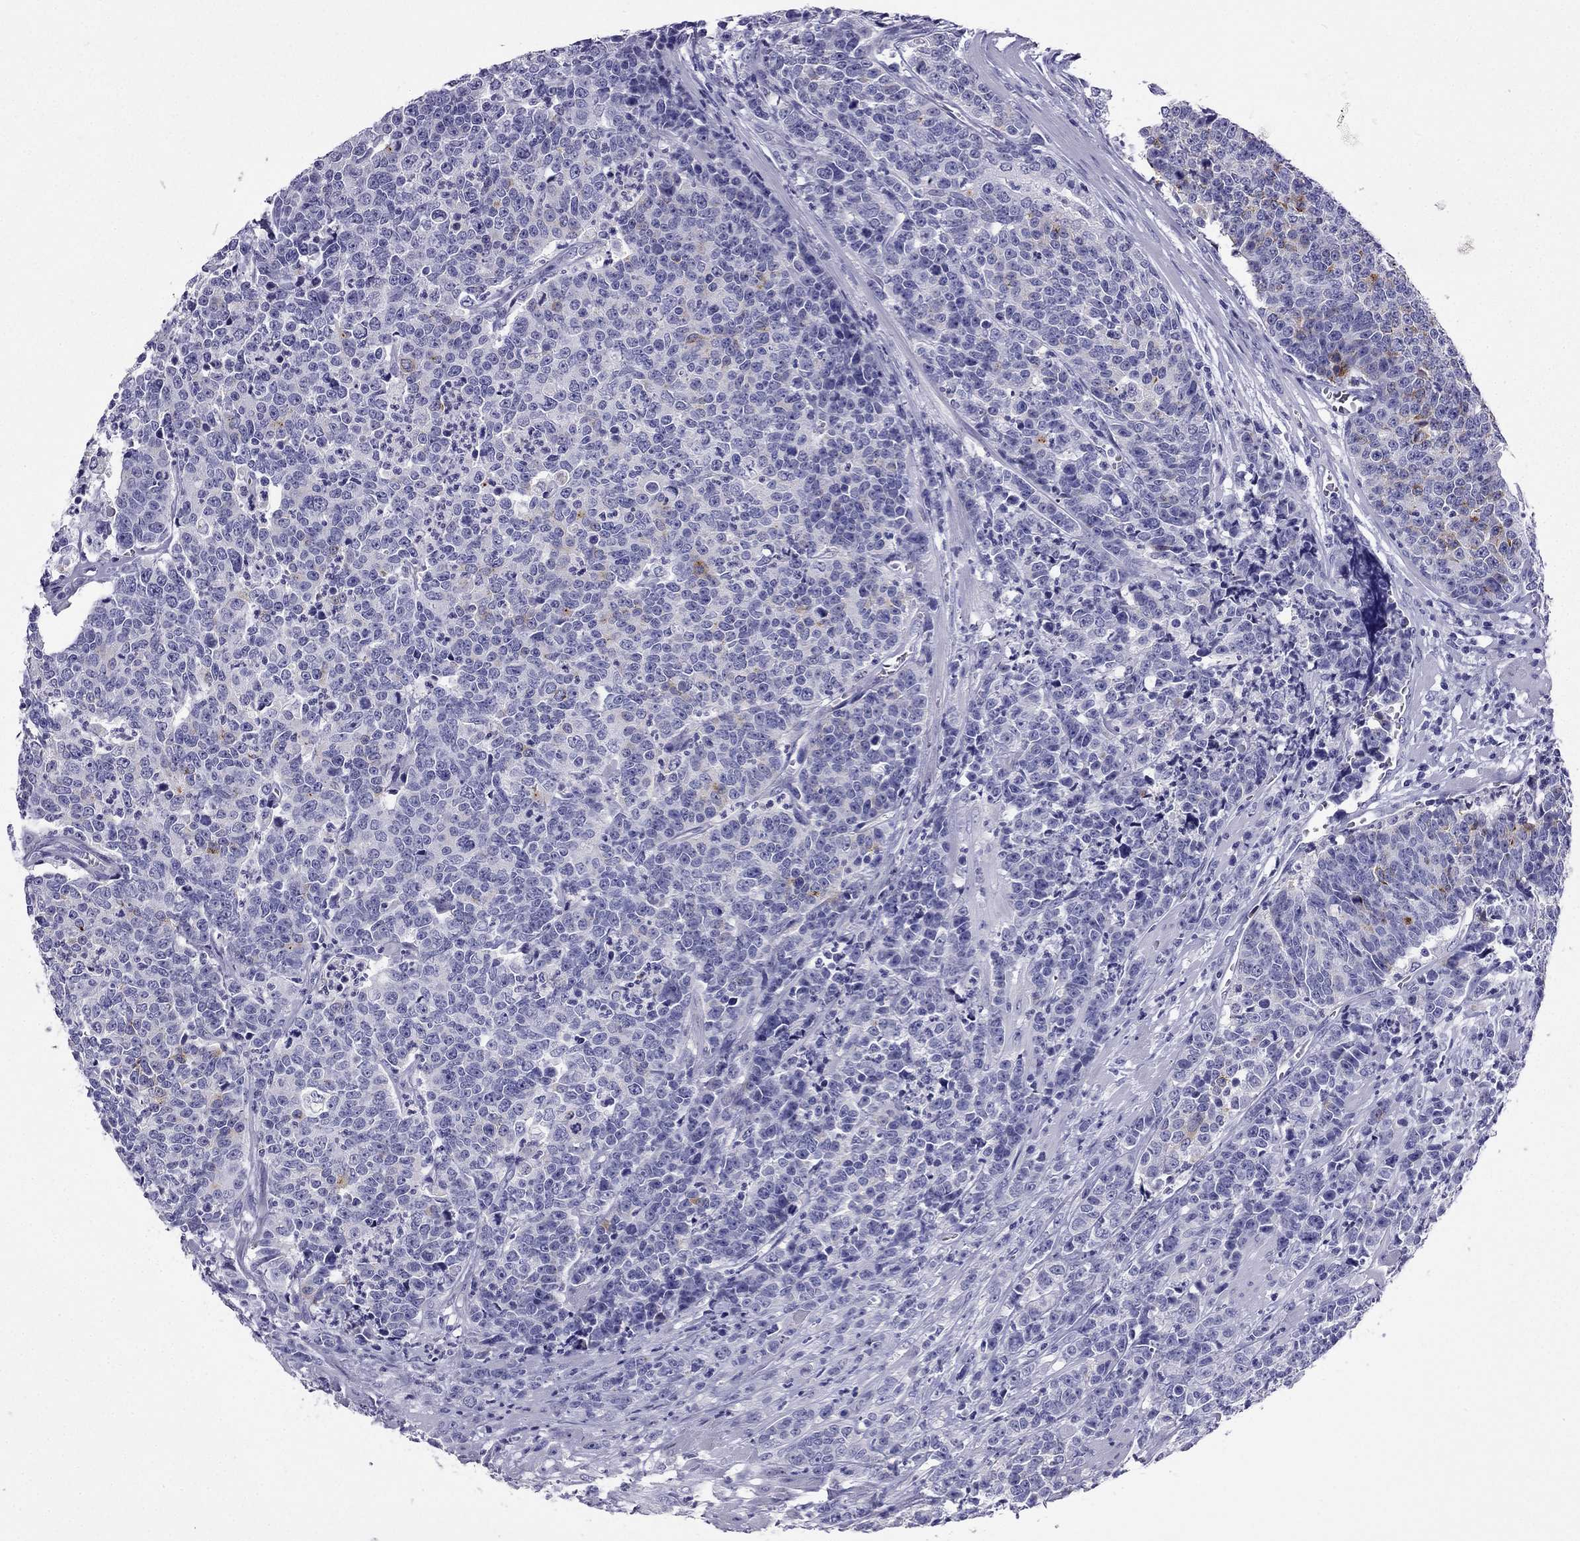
{"staining": {"intensity": "negative", "quantity": "none", "location": "none"}, "tissue": "prostate cancer", "cell_type": "Tumor cells", "image_type": "cancer", "snomed": [{"axis": "morphology", "description": "Adenocarcinoma, NOS"}, {"axis": "topography", "description": "Prostate"}], "caption": "Prostate cancer stained for a protein using immunohistochemistry (IHC) exhibits no expression tumor cells.", "gene": "NPTX1", "patient": {"sex": "male", "age": 67}}